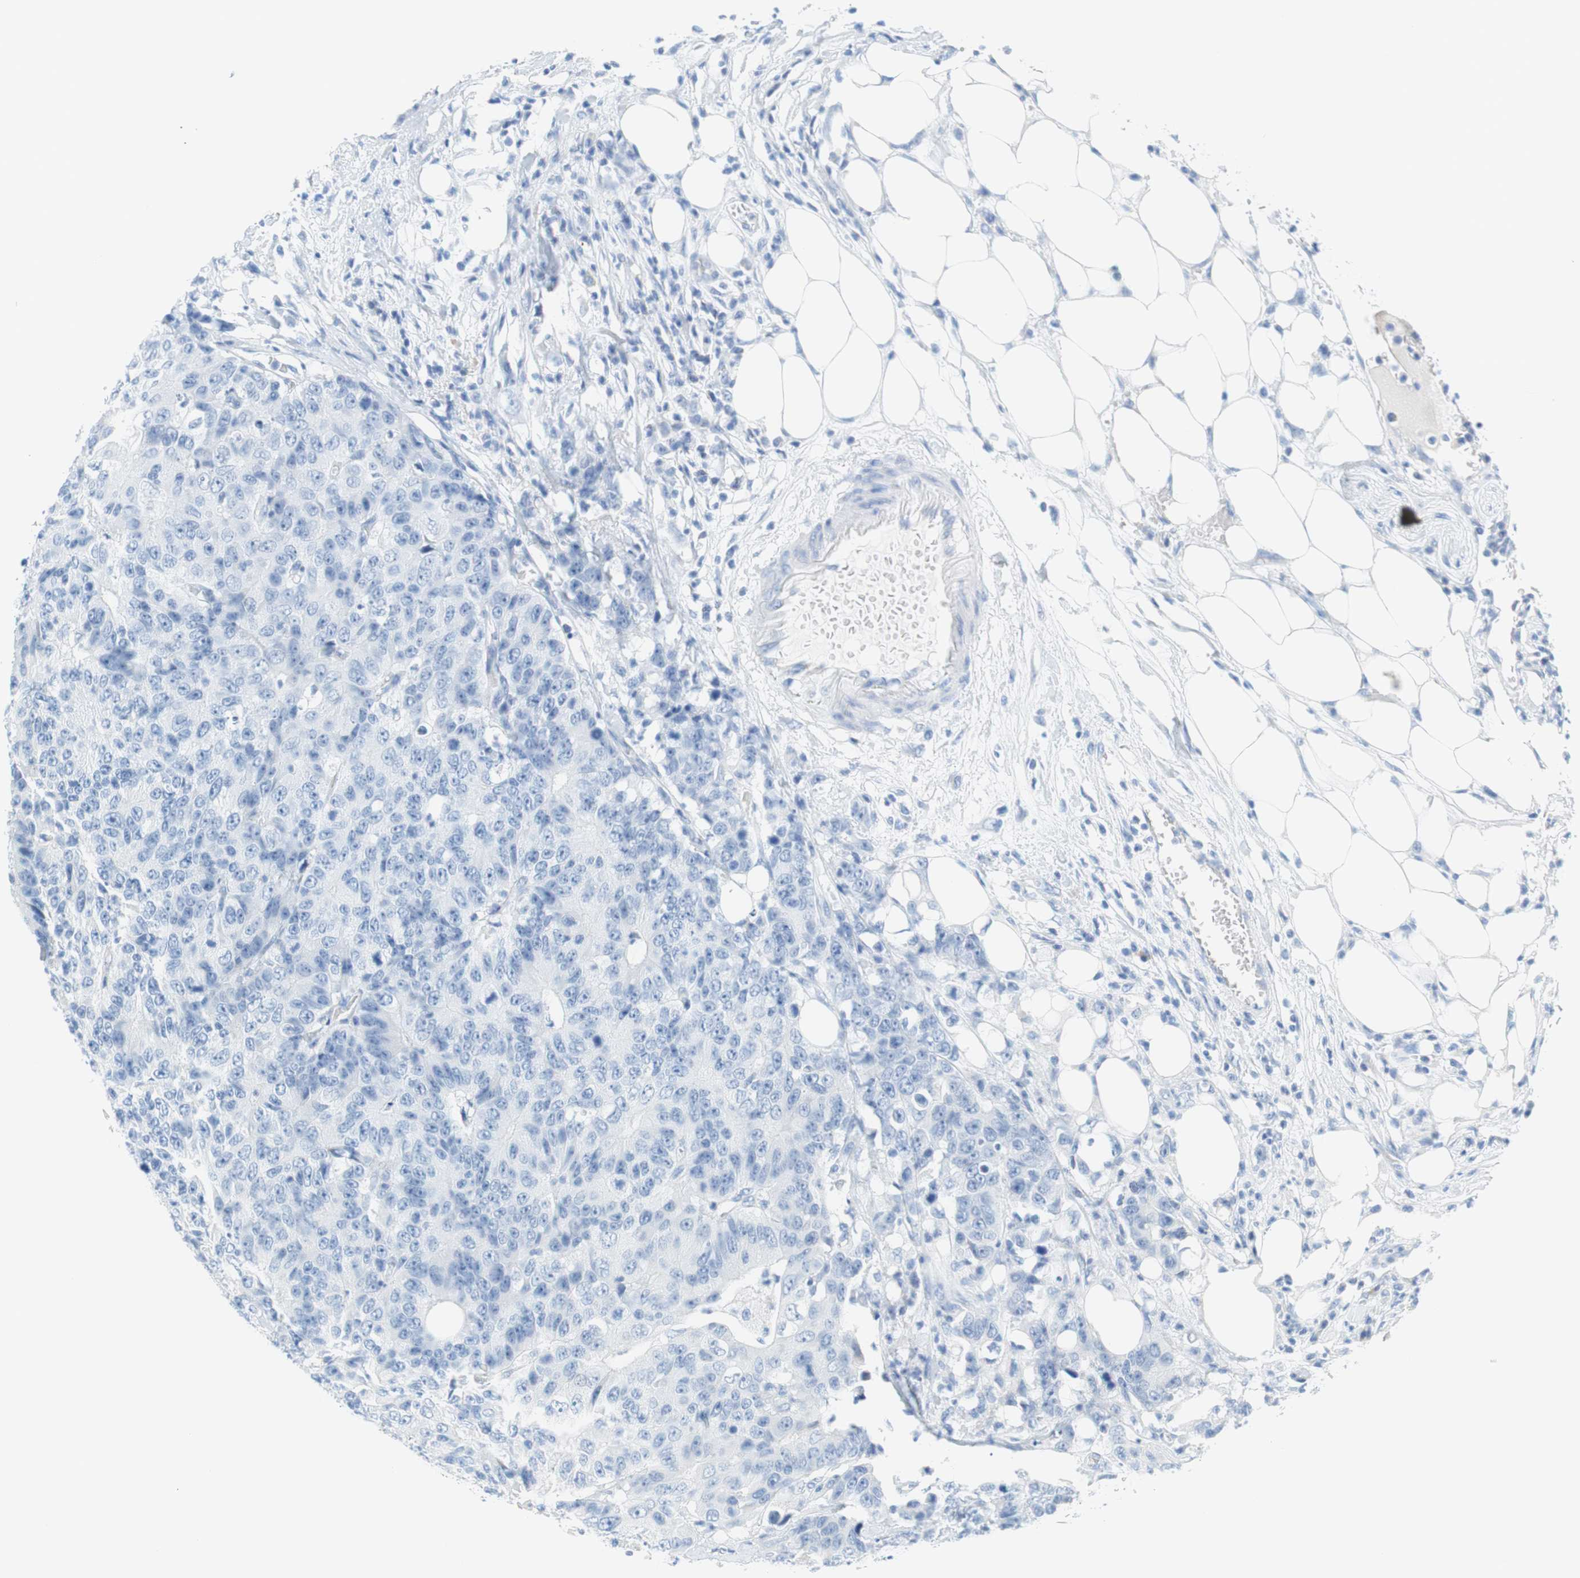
{"staining": {"intensity": "negative", "quantity": "none", "location": "none"}, "tissue": "colorectal cancer", "cell_type": "Tumor cells", "image_type": "cancer", "snomed": [{"axis": "morphology", "description": "Adenocarcinoma, NOS"}, {"axis": "topography", "description": "Colon"}], "caption": "IHC of adenocarcinoma (colorectal) shows no positivity in tumor cells.", "gene": "MYH1", "patient": {"sex": "female", "age": 86}}